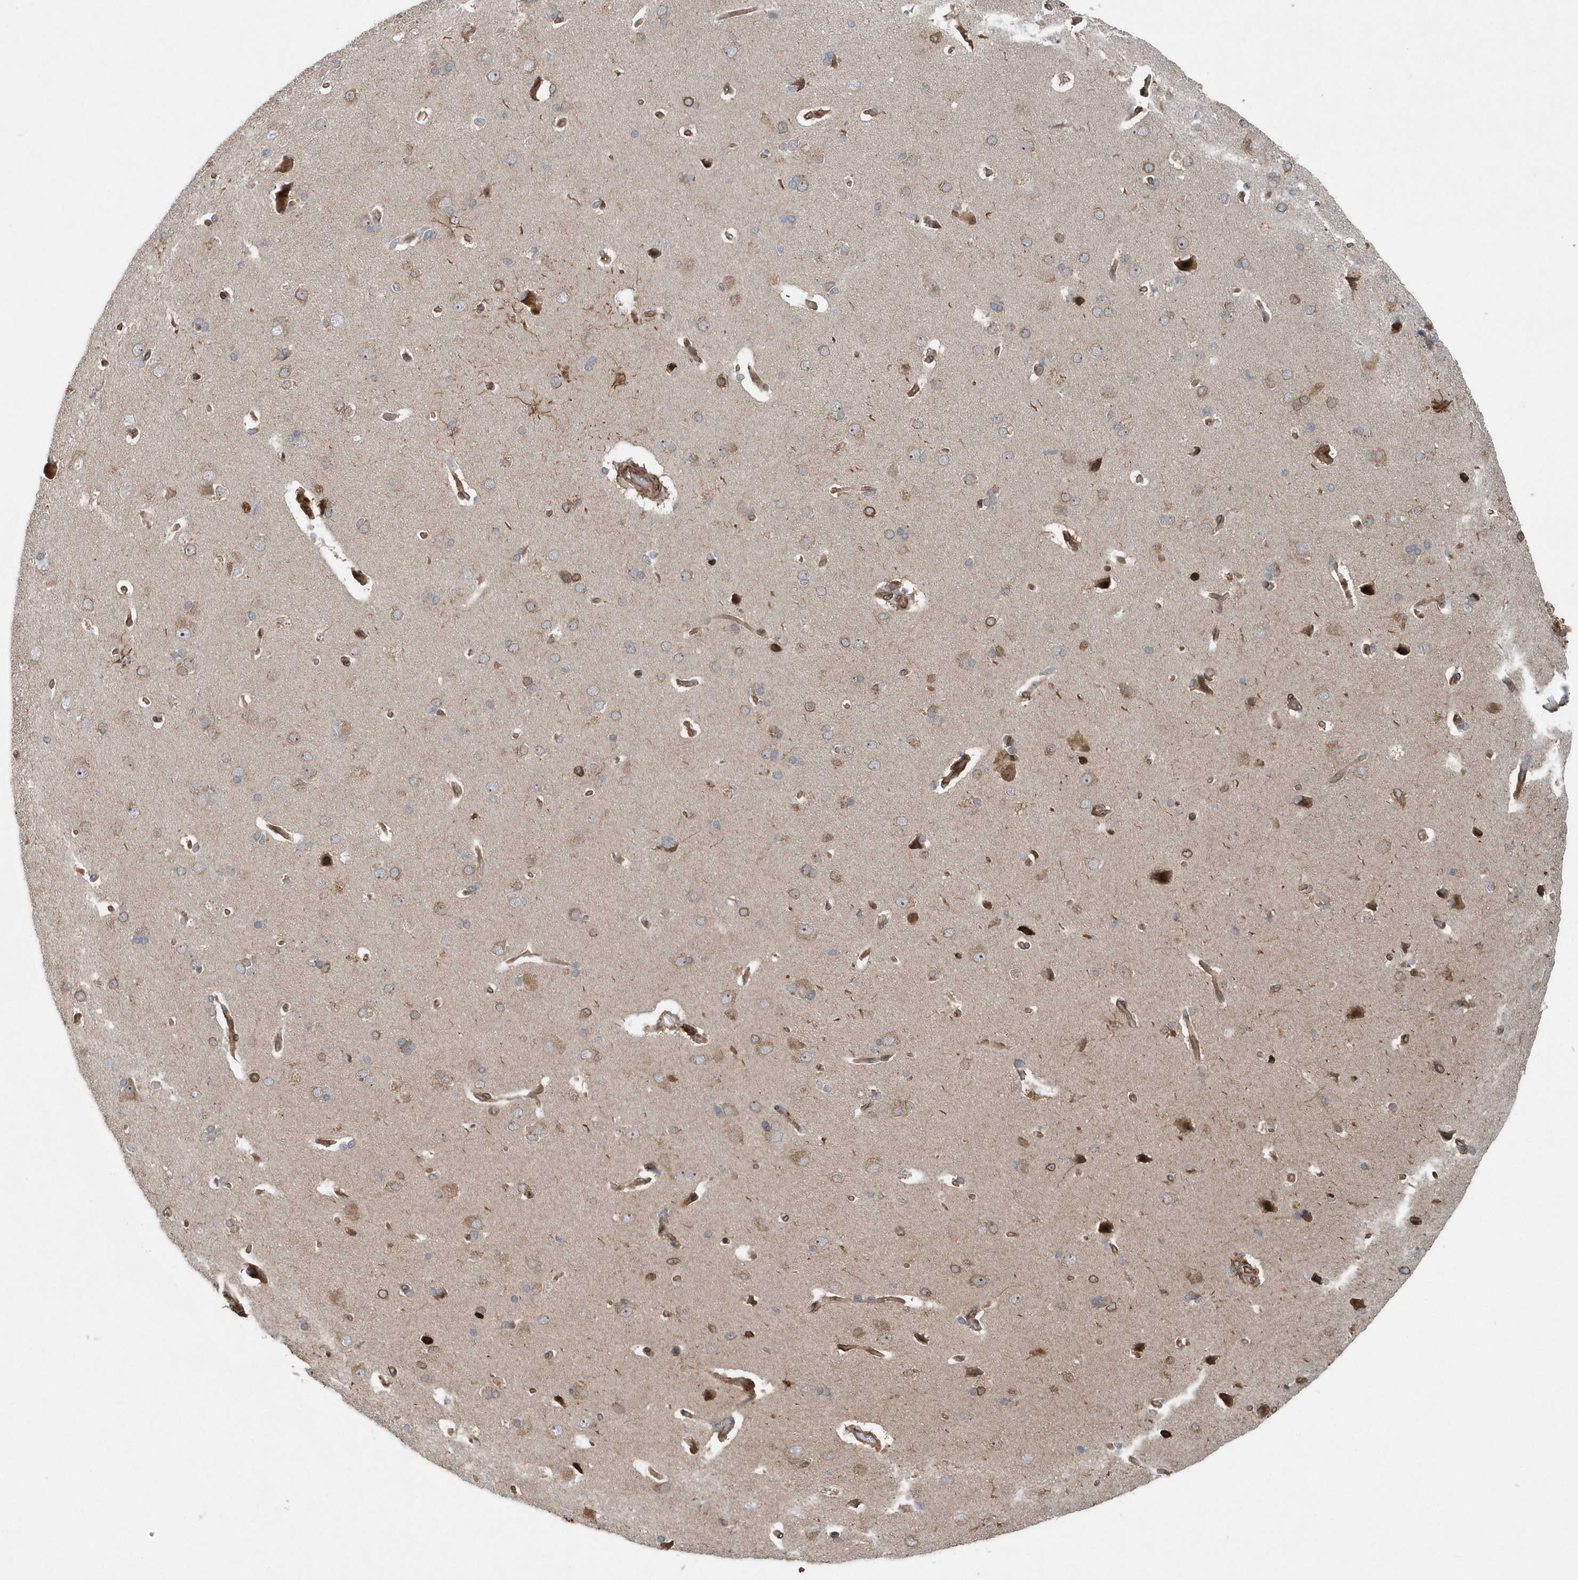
{"staining": {"intensity": "moderate", "quantity": ">75%", "location": "cytoplasmic/membranous"}, "tissue": "cerebral cortex", "cell_type": "Endothelial cells", "image_type": "normal", "snomed": [{"axis": "morphology", "description": "Normal tissue, NOS"}, {"axis": "topography", "description": "Cerebral cortex"}], "caption": "Protein analysis of normal cerebral cortex reveals moderate cytoplasmic/membranous positivity in approximately >75% of endothelial cells.", "gene": "MCC", "patient": {"sex": "male", "age": 62}}